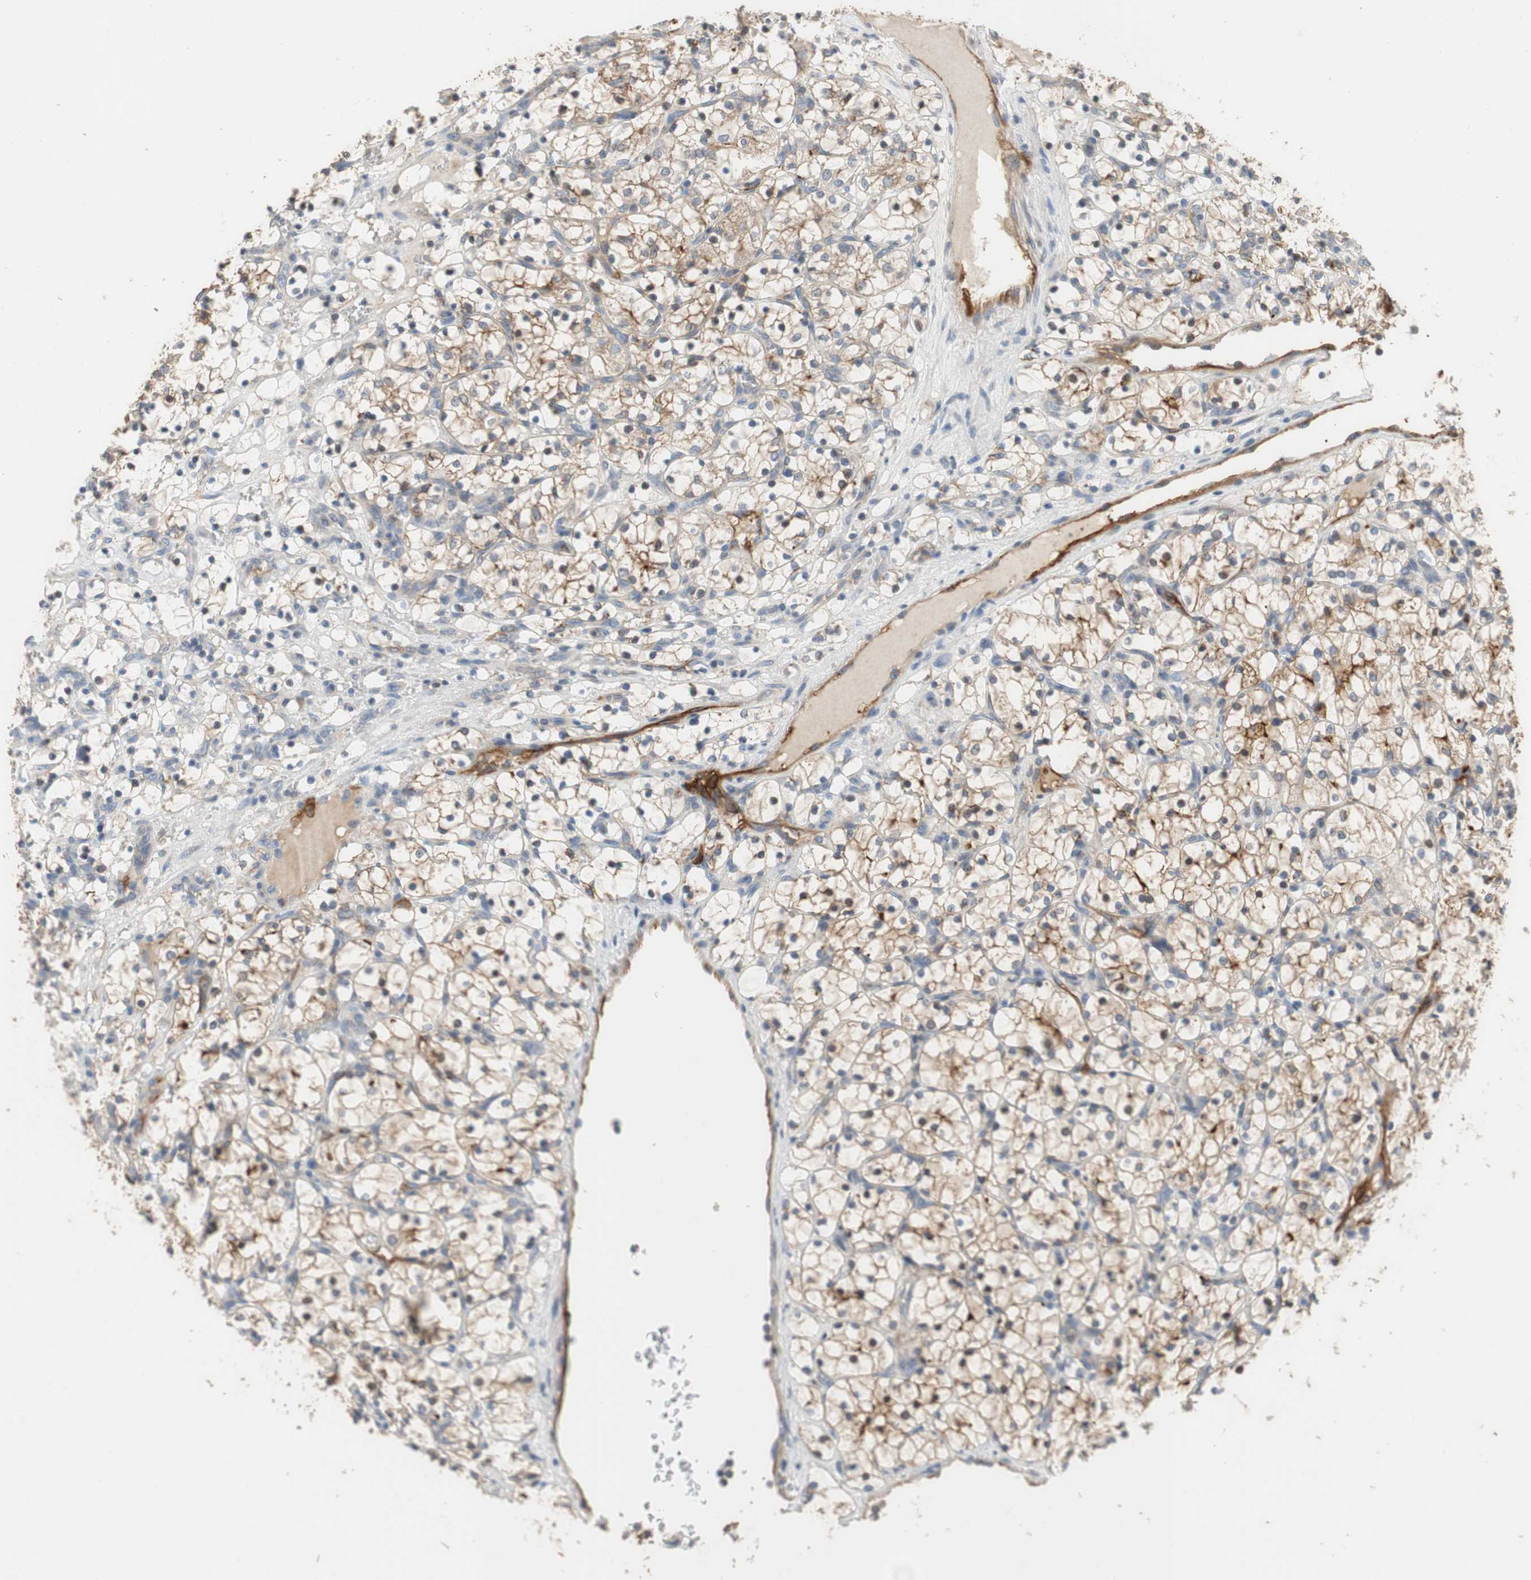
{"staining": {"intensity": "weak", "quantity": "25%-75%", "location": "cytoplasmic/membranous"}, "tissue": "renal cancer", "cell_type": "Tumor cells", "image_type": "cancer", "snomed": [{"axis": "morphology", "description": "Adenocarcinoma, NOS"}, {"axis": "topography", "description": "Kidney"}], "caption": "This is an image of IHC staining of renal cancer (adenocarcinoma), which shows weak positivity in the cytoplasmic/membranous of tumor cells.", "gene": "ALPL", "patient": {"sex": "female", "age": 69}}